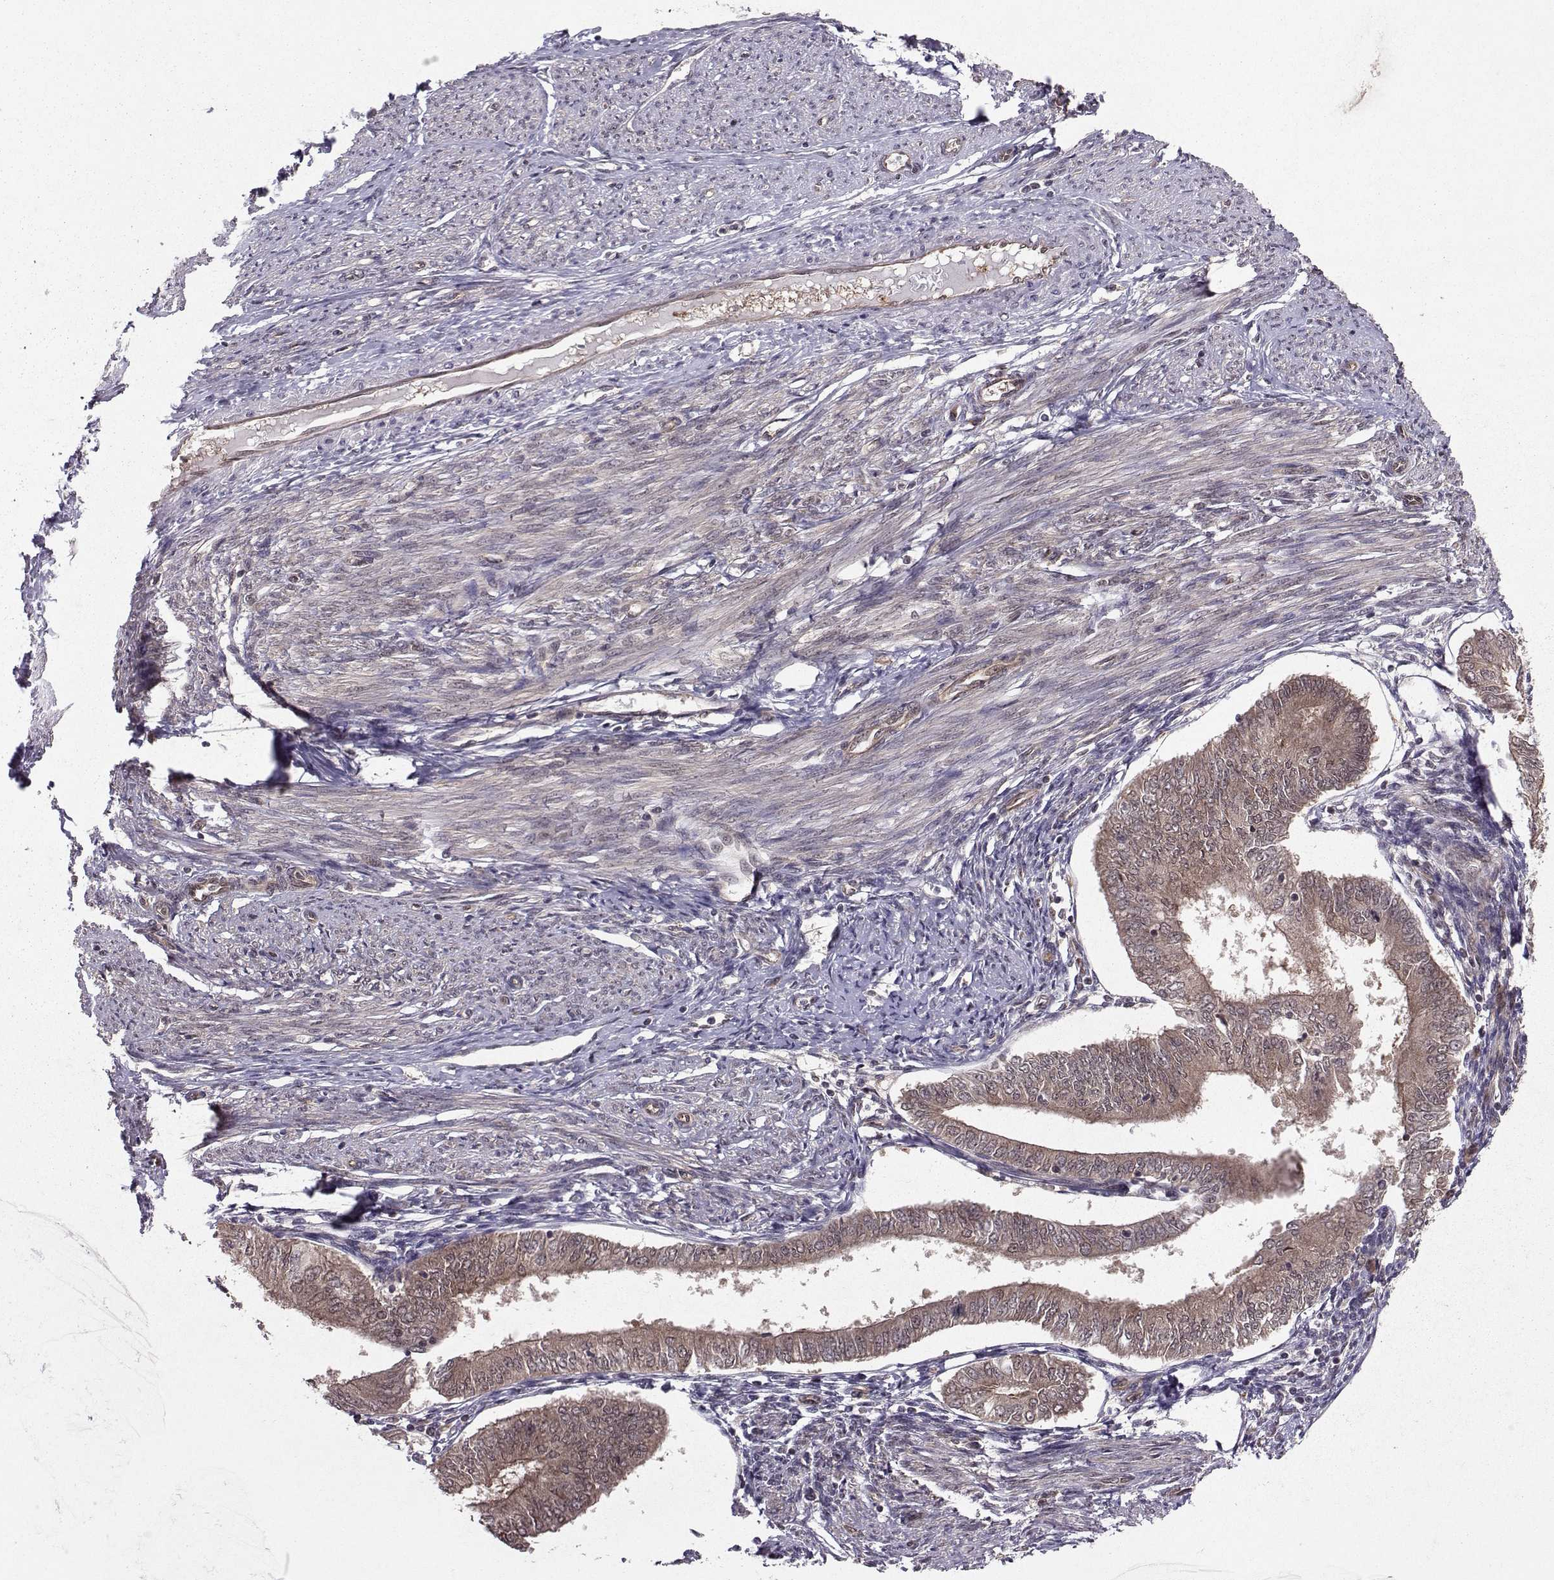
{"staining": {"intensity": "weak", "quantity": "<25%", "location": "cytoplasmic/membranous"}, "tissue": "endometrial cancer", "cell_type": "Tumor cells", "image_type": "cancer", "snomed": [{"axis": "morphology", "description": "Adenocarcinoma, NOS"}, {"axis": "topography", "description": "Endometrium"}], "caption": "A high-resolution micrograph shows IHC staining of endometrial cancer, which exhibits no significant positivity in tumor cells.", "gene": "PPP2R2A", "patient": {"sex": "female", "age": 58}}